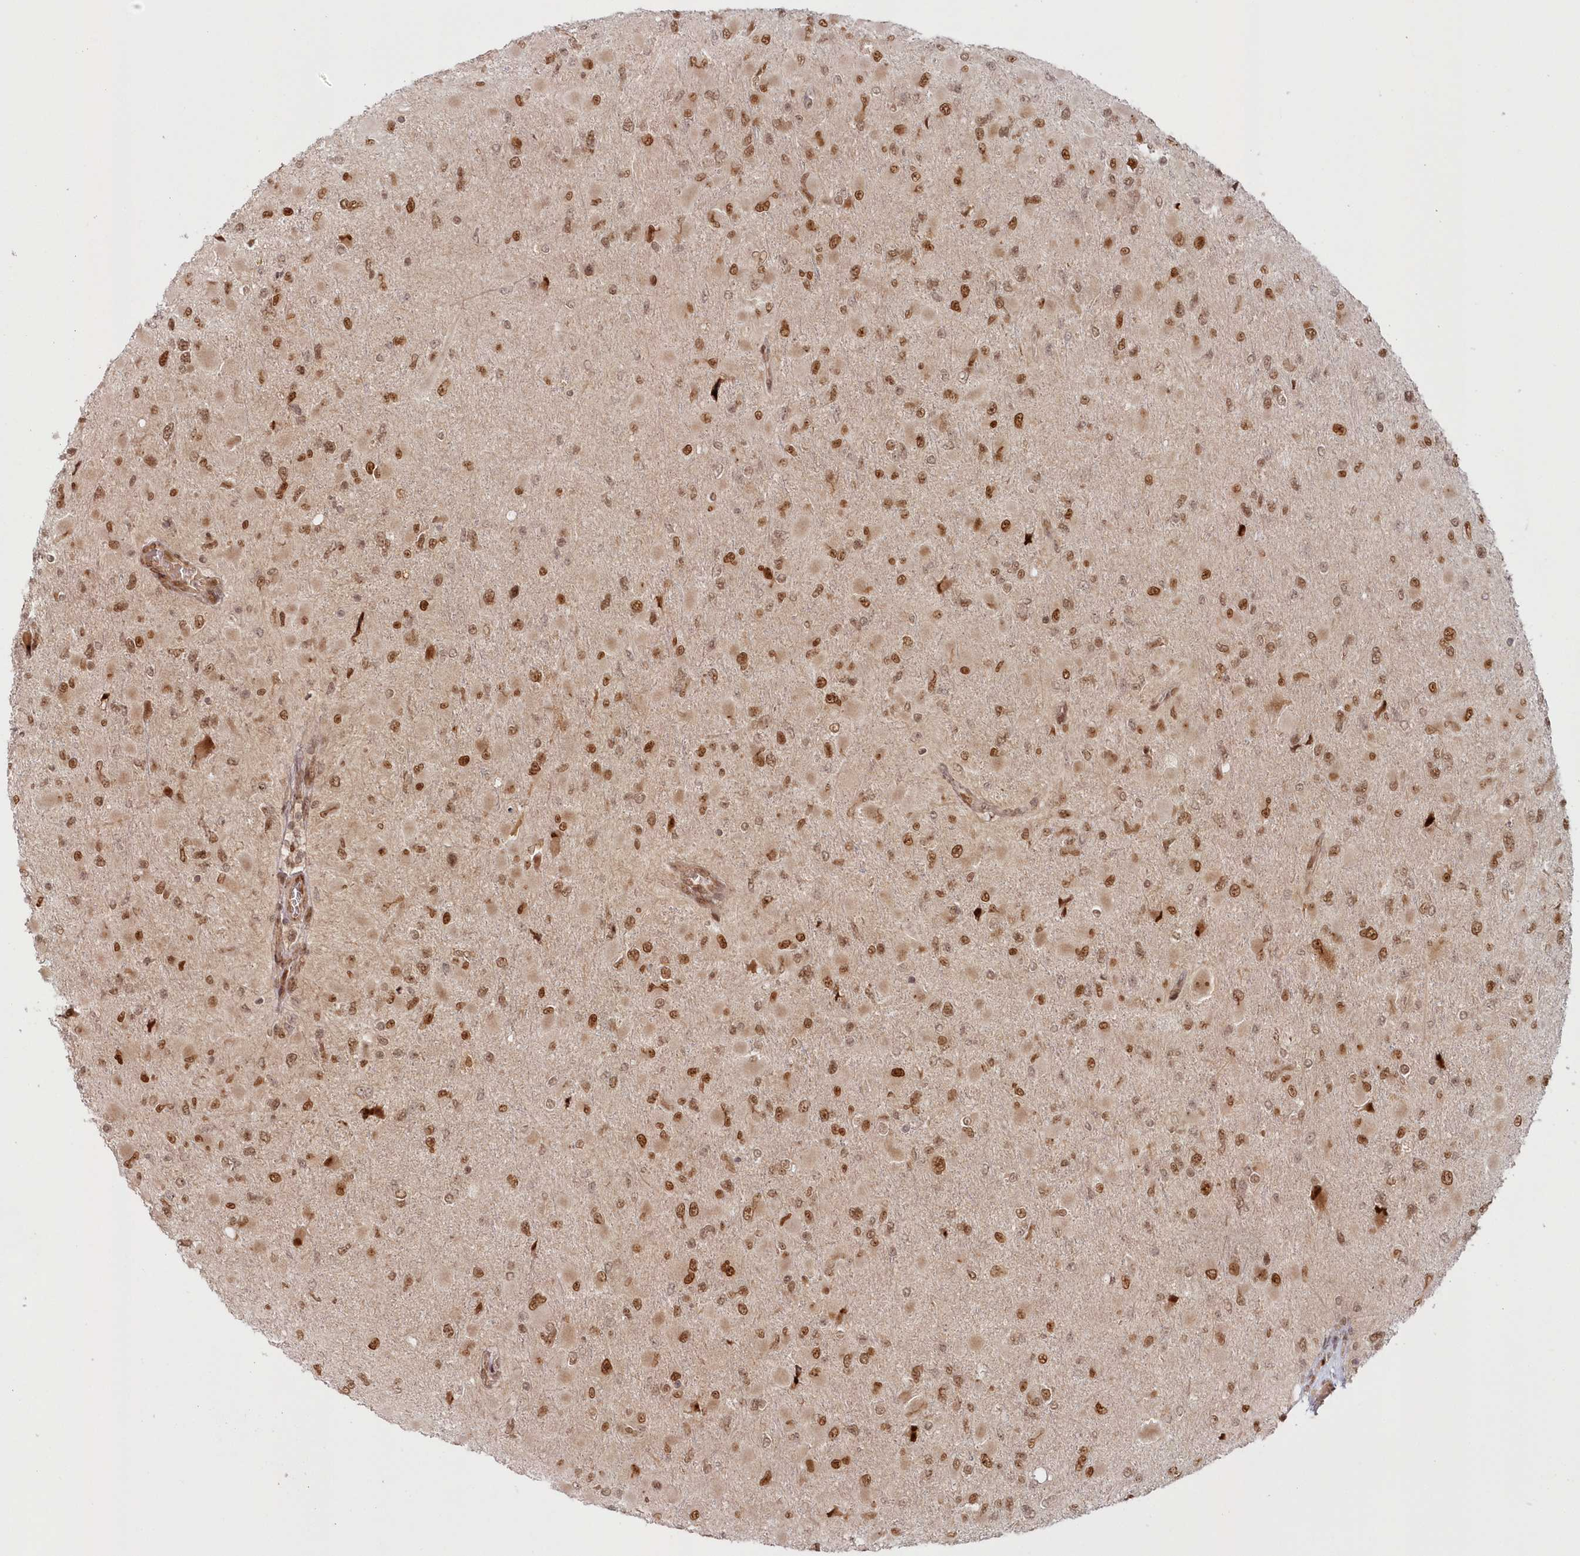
{"staining": {"intensity": "moderate", "quantity": ">75%", "location": "nuclear"}, "tissue": "glioma", "cell_type": "Tumor cells", "image_type": "cancer", "snomed": [{"axis": "morphology", "description": "Glioma, malignant, High grade"}, {"axis": "topography", "description": "Cerebral cortex"}], "caption": "Immunohistochemistry (IHC) (DAB) staining of human glioma exhibits moderate nuclear protein positivity in about >75% of tumor cells.", "gene": "TOGARAM2", "patient": {"sex": "female", "age": 36}}